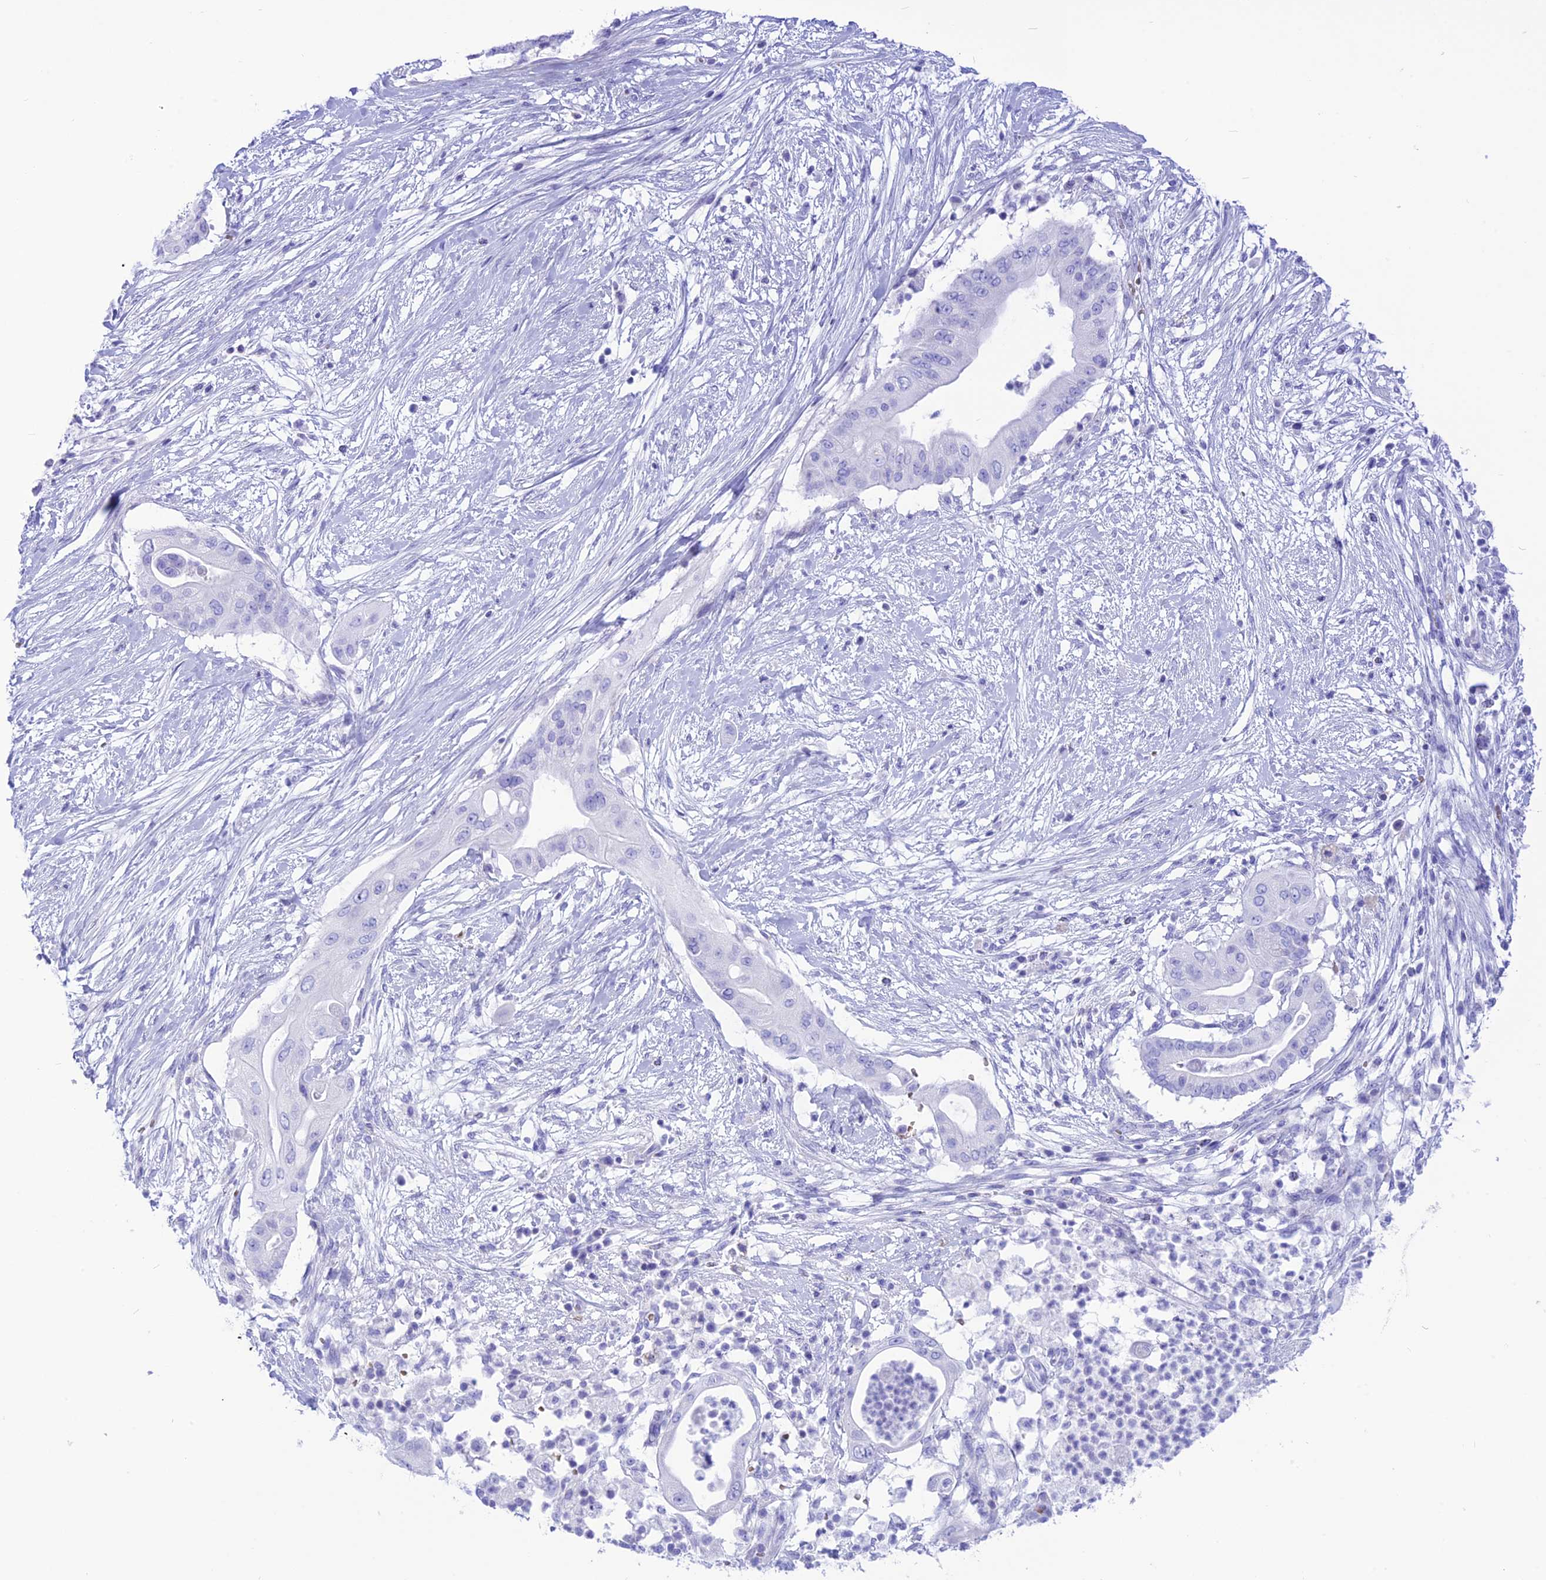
{"staining": {"intensity": "negative", "quantity": "none", "location": "none"}, "tissue": "pancreatic cancer", "cell_type": "Tumor cells", "image_type": "cancer", "snomed": [{"axis": "morphology", "description": "Adenocarcinoma, NOS"}, {"axis": "topography", "description": "Pancreas"}], "caption": "Immunohistochemistry (IHC) image of neoplastic tissue: human pancreatic cancer stained with DAB (3,3'-diaminobenzidine) shows no significant protein positivity in tumor cells. (Stains: DAB (3,3'-diaminobenzidine) immunohistochemistry (IHC) with hematoxylin counter stain, Microscopy: brightfield microscopy at high magnification).", "gene": "GLYATL1", "patient": {"sex": "male", "age": 68}}